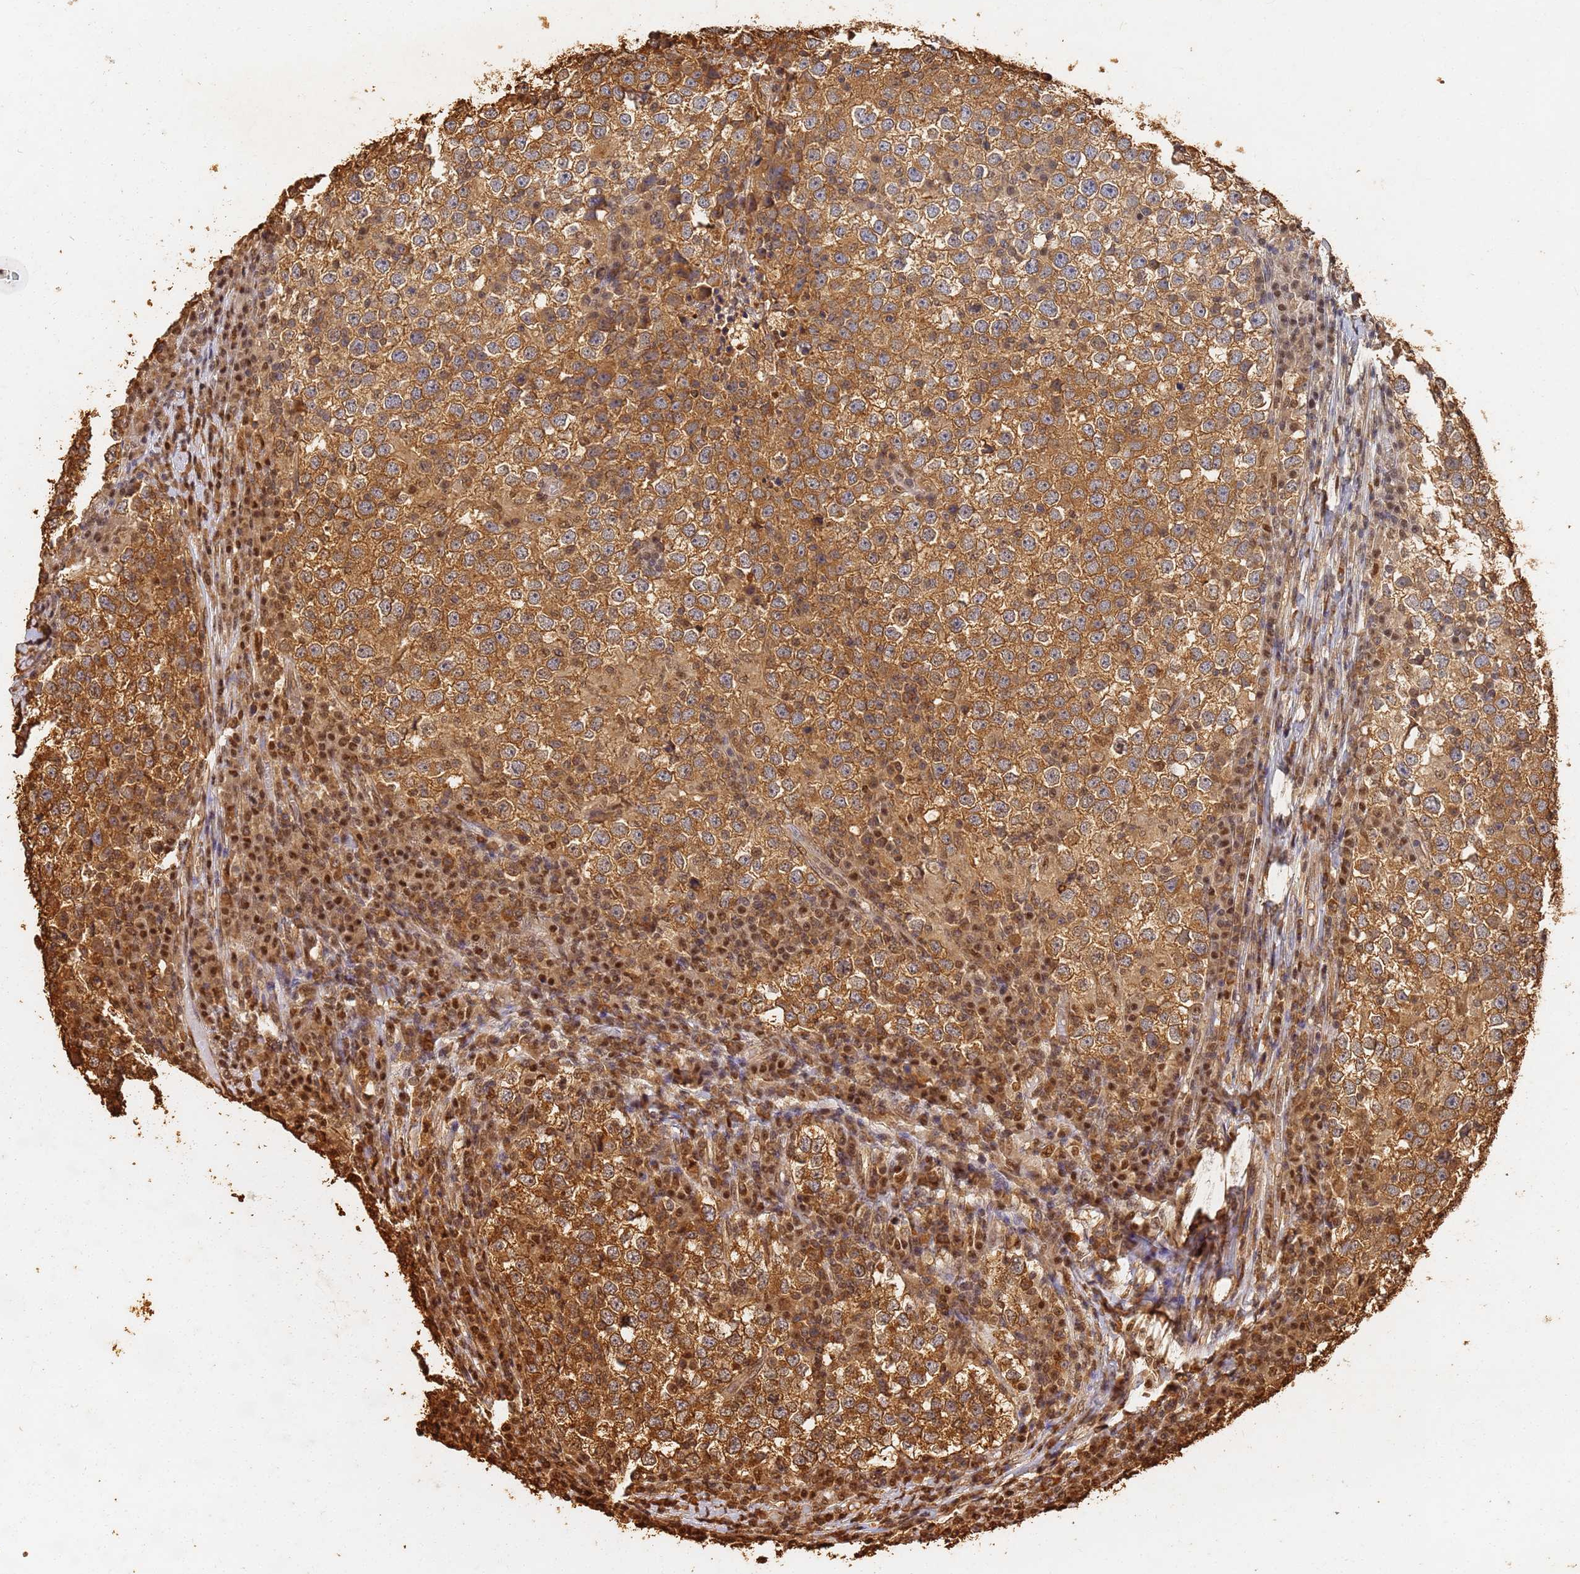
{"staining": {"intensity": "strong", "quantity": ">75%", "location": "cytoplasmic/membranous"}, "tissue": "testis cancer", "cell_type": "Tumor cells", "image_type": "cancer", "snomed": [{"axis": "morphology", "description": "Seminoma, NOS"}, {"axis": "topography", "description": "Testis"}], "caption": "Brown immunohistochemical staining in seminoma (testis) exhibits strong cytoplasmic/membranous staining in approximately >75% of tumor cells.", "gene": "JAK2", "patient": {"sex": "male", "age": 65}}